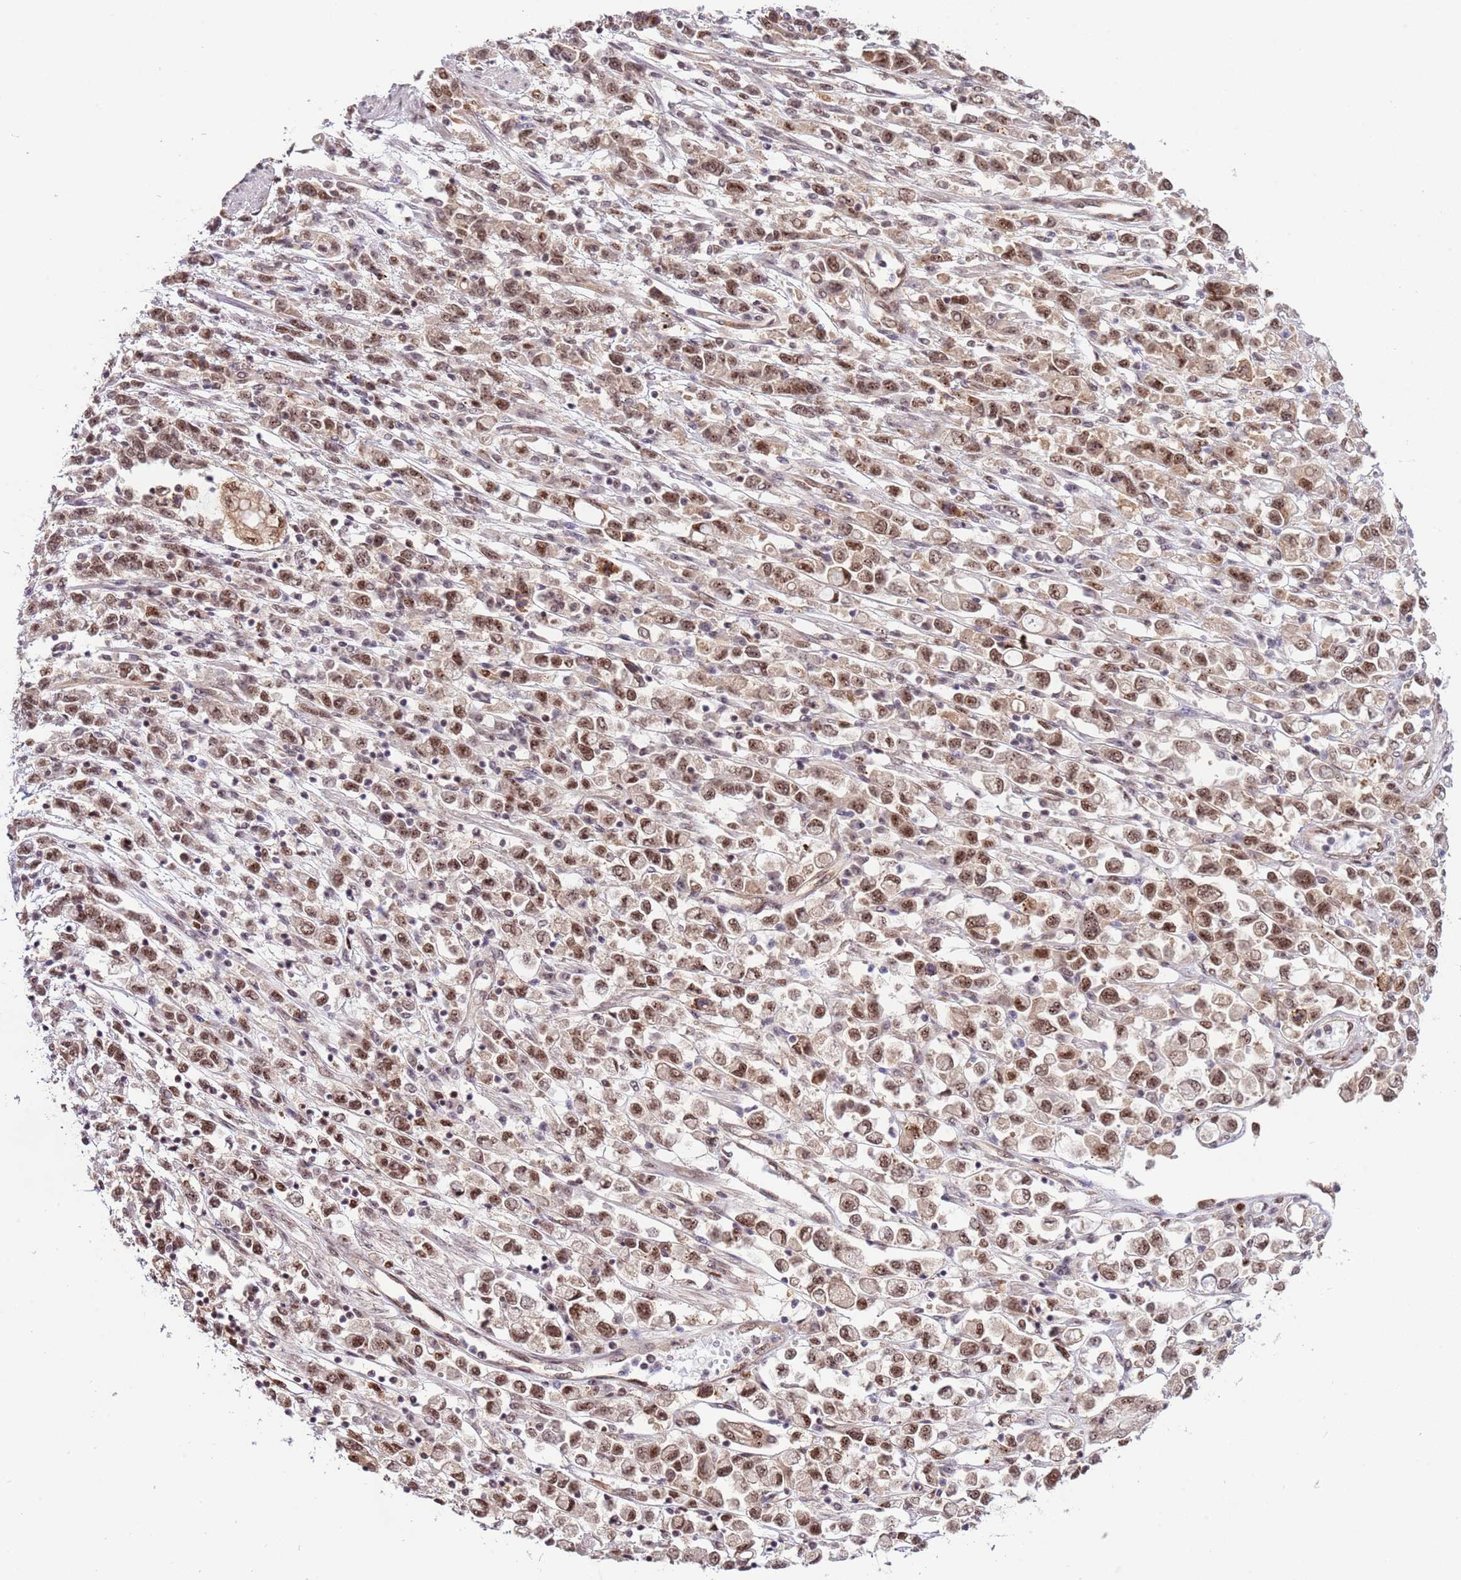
{"staining": {"intensity": "moderate", "quantity": ">75%", "location": "nuclear"}, "tissue": "stomach cancer", "cell_type": "Tumor cells", "image_type": "cancer", "snomed": [{"axis": "morphology", "description": "Adenocarcinoma, NOS"}, {"axis": "topography", "description": "Stomach"}], "caption": "DAB immunohistochemical staining of stomach cancer (adenocarcinoma) reveals moderate nuclear protein staining in approximately >75% of tumor cells. The protein is stained brown, and the nuclei are stained in blue (DAB IHC with brightfield microscopy, high magnification).", "gene": "PRPF6", "patient": {"sex": "female", "age": 76}}